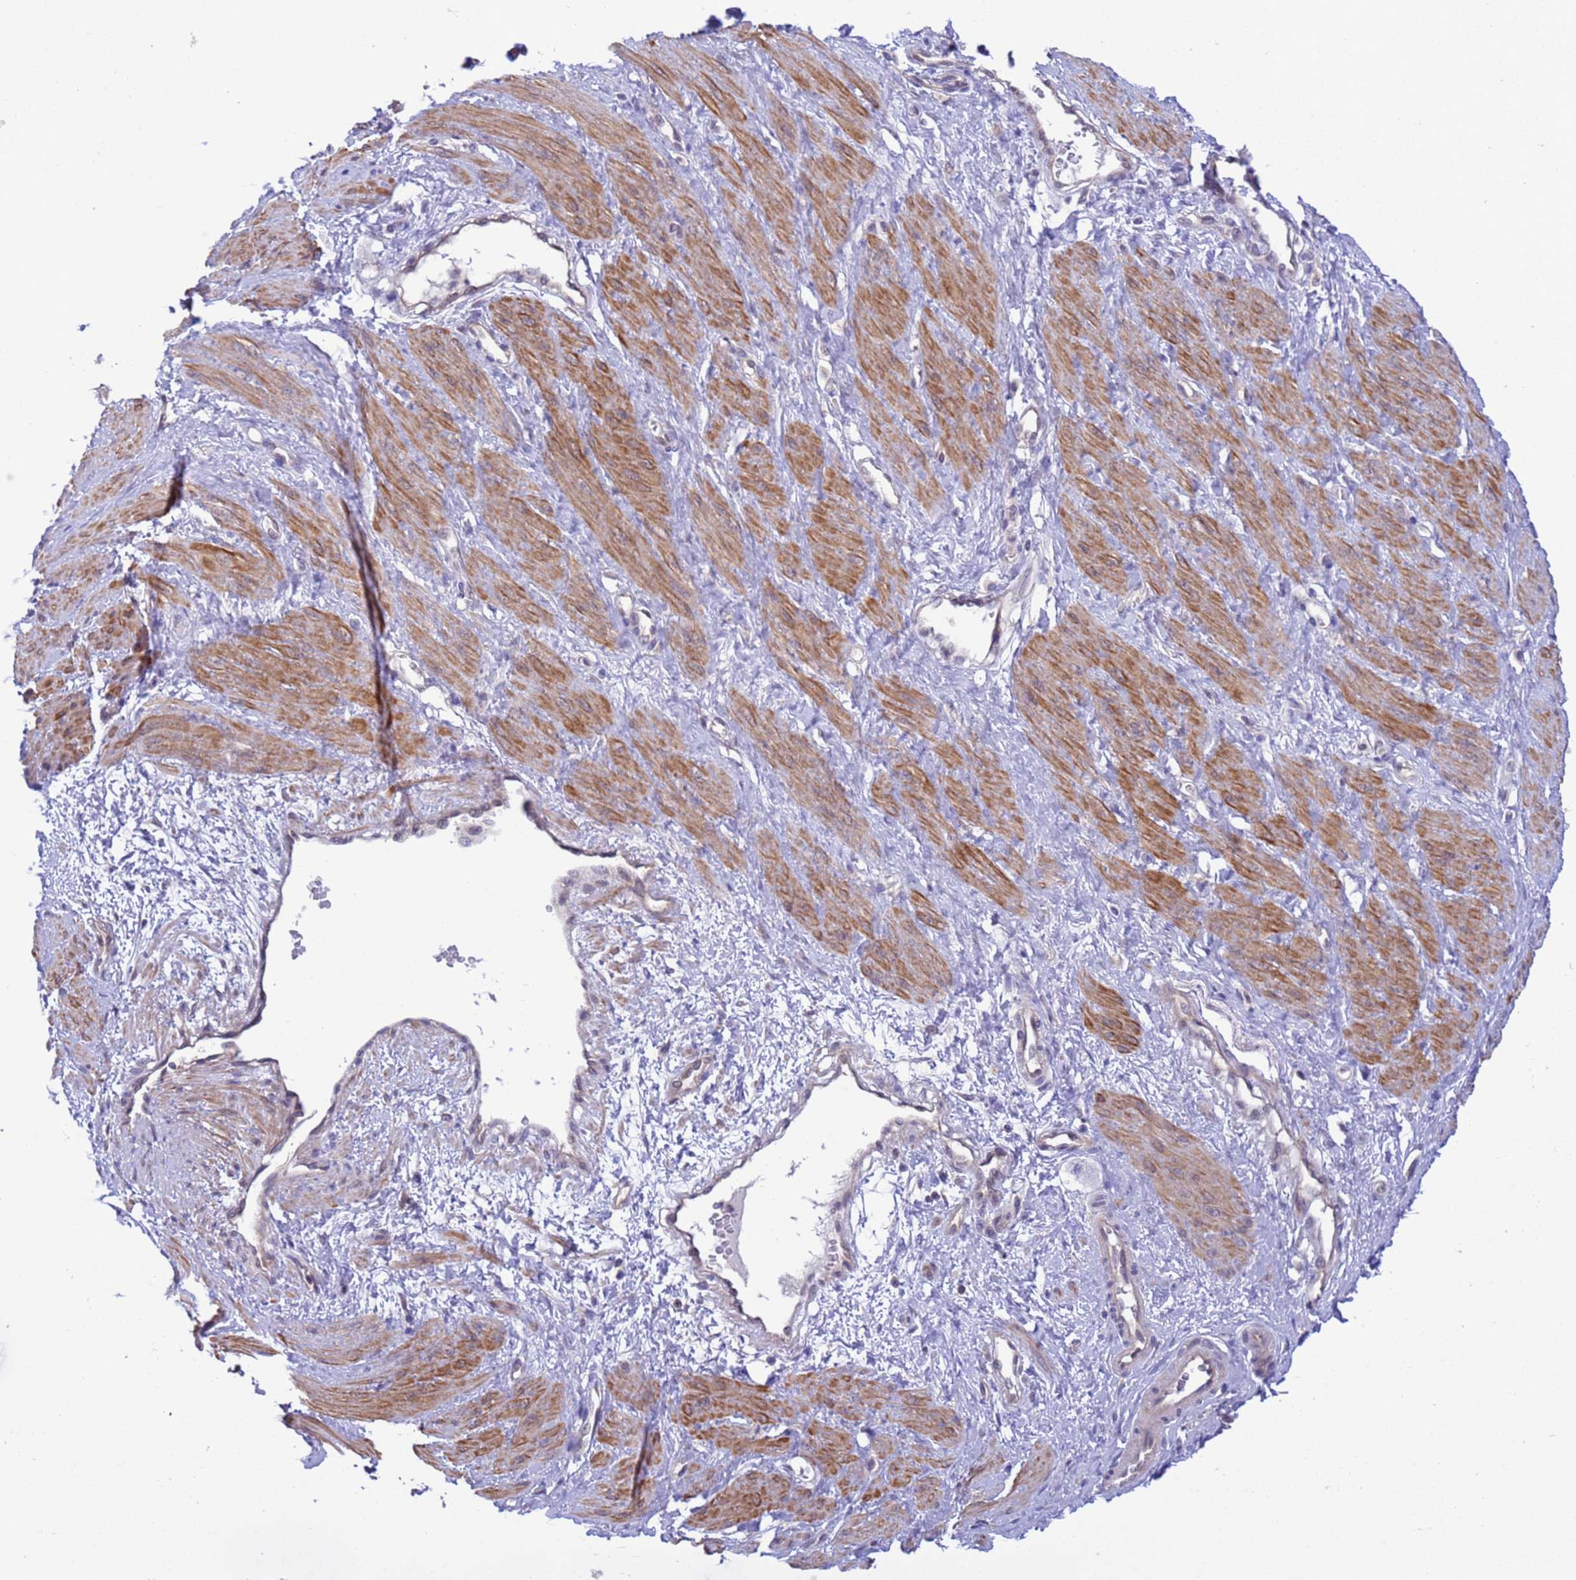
{"staining": {"intensity": "moderate", "quantity": "25%-75%", "location": "cytoplasmic/membranous"}, "tissue": "smooth muscle", "cell_type": "Smooth muscle cells", "image_type": "normal", "snomed": [{"axis": "morphology", "description": "Normal tissue, NOS"}, {"axis": "topography", "description": "Smooth muscle"}, {"axis": "topography", "description": "Uterus"}], "caption": "Unremarkable smooth muscle displays moderate cytoplasmic/membranous expression in about 25%-75% of smooth muscle cells, visualized by immunohistochemistry.", "gene": "ZNF461", "patient": {"sex": "female", "age": 39}}